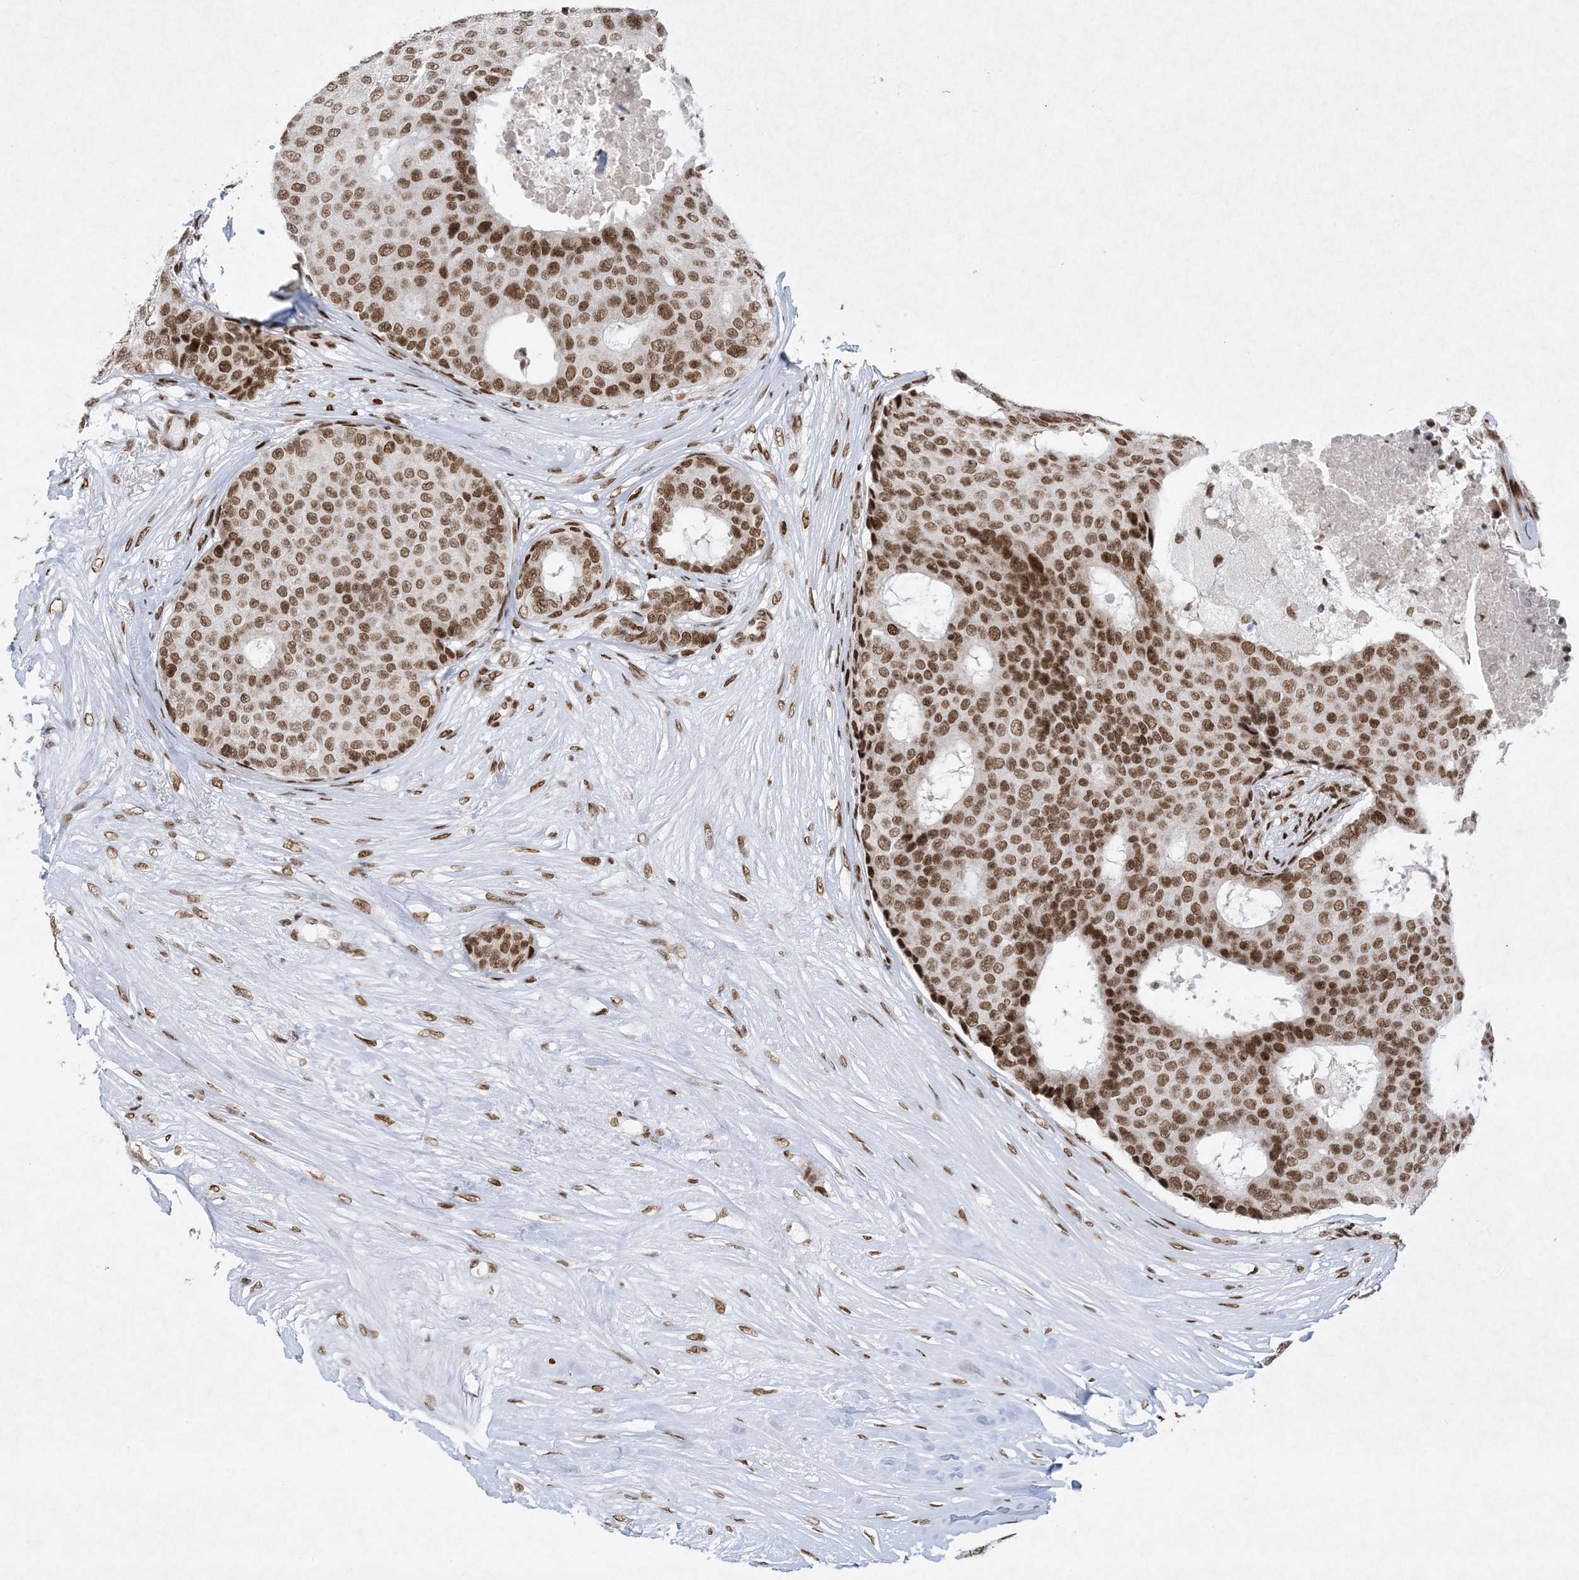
{"staining": {"intensity": "moderate", "quantity": ">75%", "location": "nuclear"}, "tissue": "breast cancer", "cell_type": "Tumor cells", "image_type": "cancer", "snomed": [{"axis": "morphology", "description": "Duct carcinoma"}, {"axis": "topography", "description": "Breast"}], "caption": "Immunohistochemical staining of human infiltrating ductal carcinoma (breast) exhibits medium levels of moderate nuclear expression in approximately >75% of tumor cells.", "gene": "PKNOX2", "patient": {"sex": "female", "age": 75}}